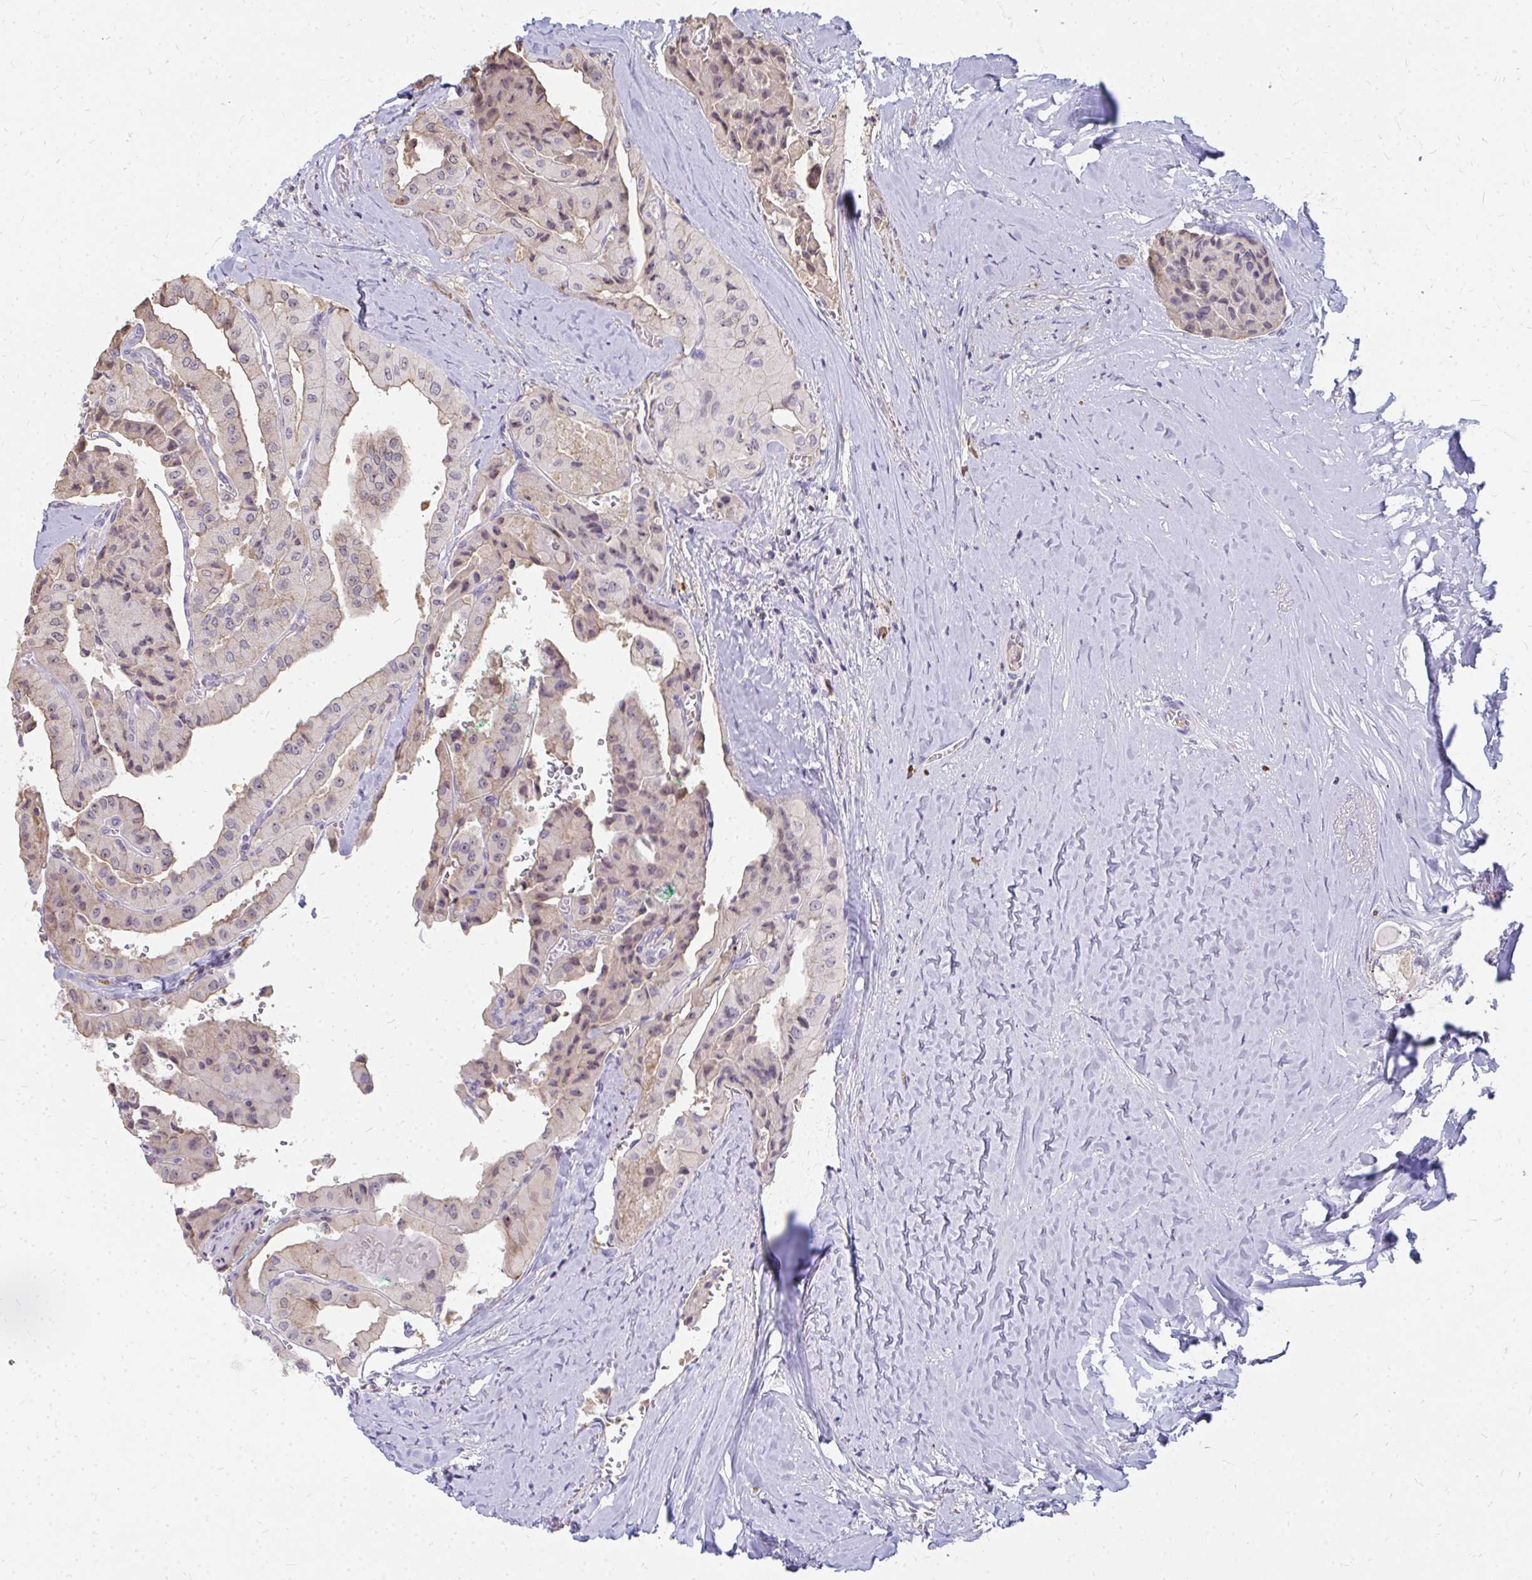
{"staining": {"intensity": "weak", "quantity": "<25%", "location": "cytoplasmic/membranous,nuclear"}, "tissue": "thyroid cancer", "cell_type": "Tumor cells", "image_type": "cancer", "snomed": [{"axis": "morphology", "description": "Normal tissue, NOS"}, {"axis": "morphology", "description": "Papillary adenocarcinoma, NOS"}, {"axis": "topography", "description": "Thyroid gland"}], "caption": "There is no significant positivity in tumor cells of papillary adenocarcinoma (thyroid).", "gene": "FAM9A", "patient": {"sex": "female", "age": 59}}